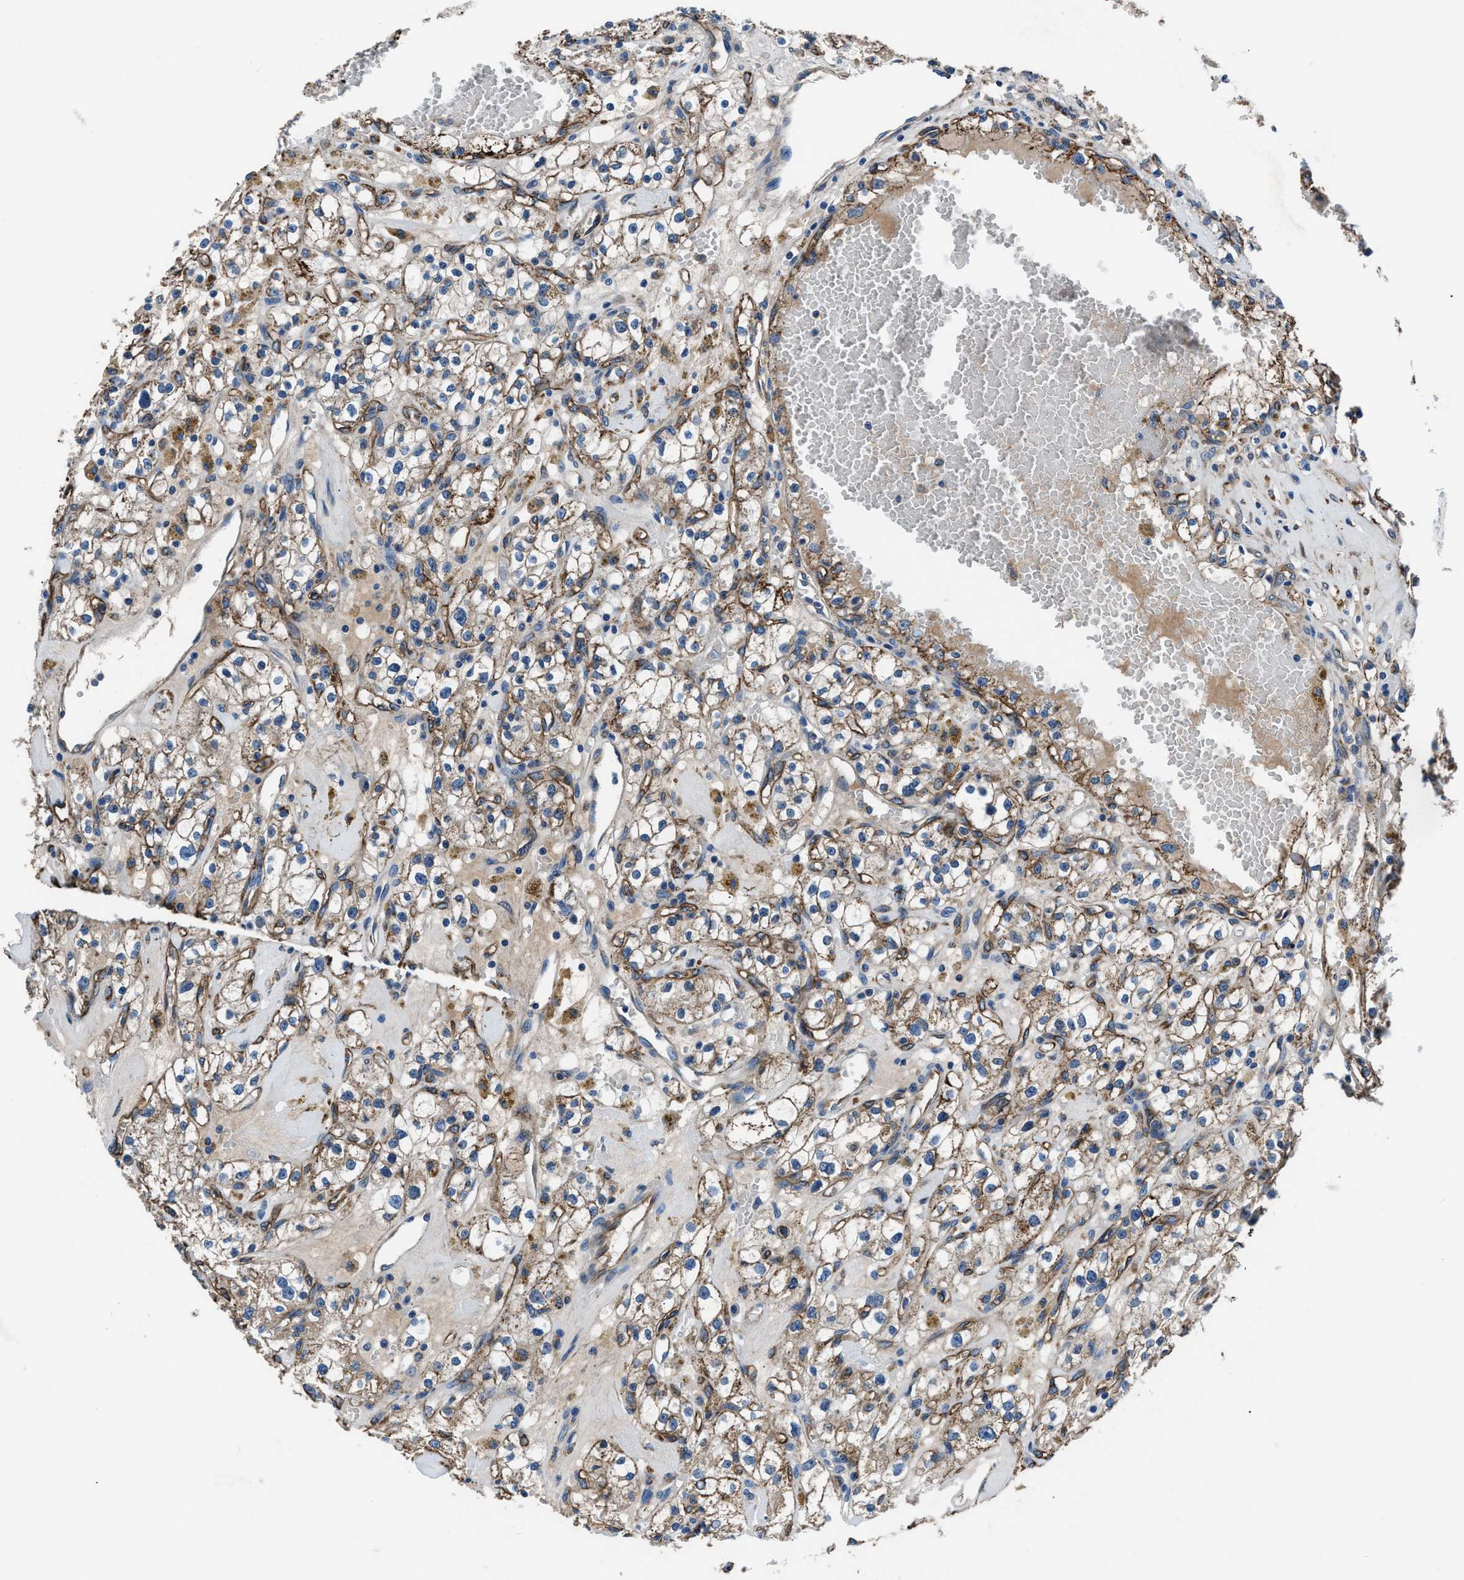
{"staining": {"intensity": "moderate", "quantity": ">75%", "location": "cytoplasmic/membranous"}, "tissue": "renal cancer", "cell_type": "Tumor cells", "image_type": "cancer", "snomed": [{"axis": "morphology", "description": "Adenocarcinoma, NOS"}, {"axis": "topography", "description": "Kidney"}], "caption": "High-magnification brightfield microscopy of adenocarcinoma (renal) stained with DAB (3,3'-diaminobenzidine) (brown) and counterstained with hematoxylin (blue). tumor cells exhibit moderate cytoplasmic/membranous staining is identified in approximately>75% of cells. Nuclei are stained in blue.", "gene": "PRTFDC1", "patient": {"sex": "male", "age": 56}}